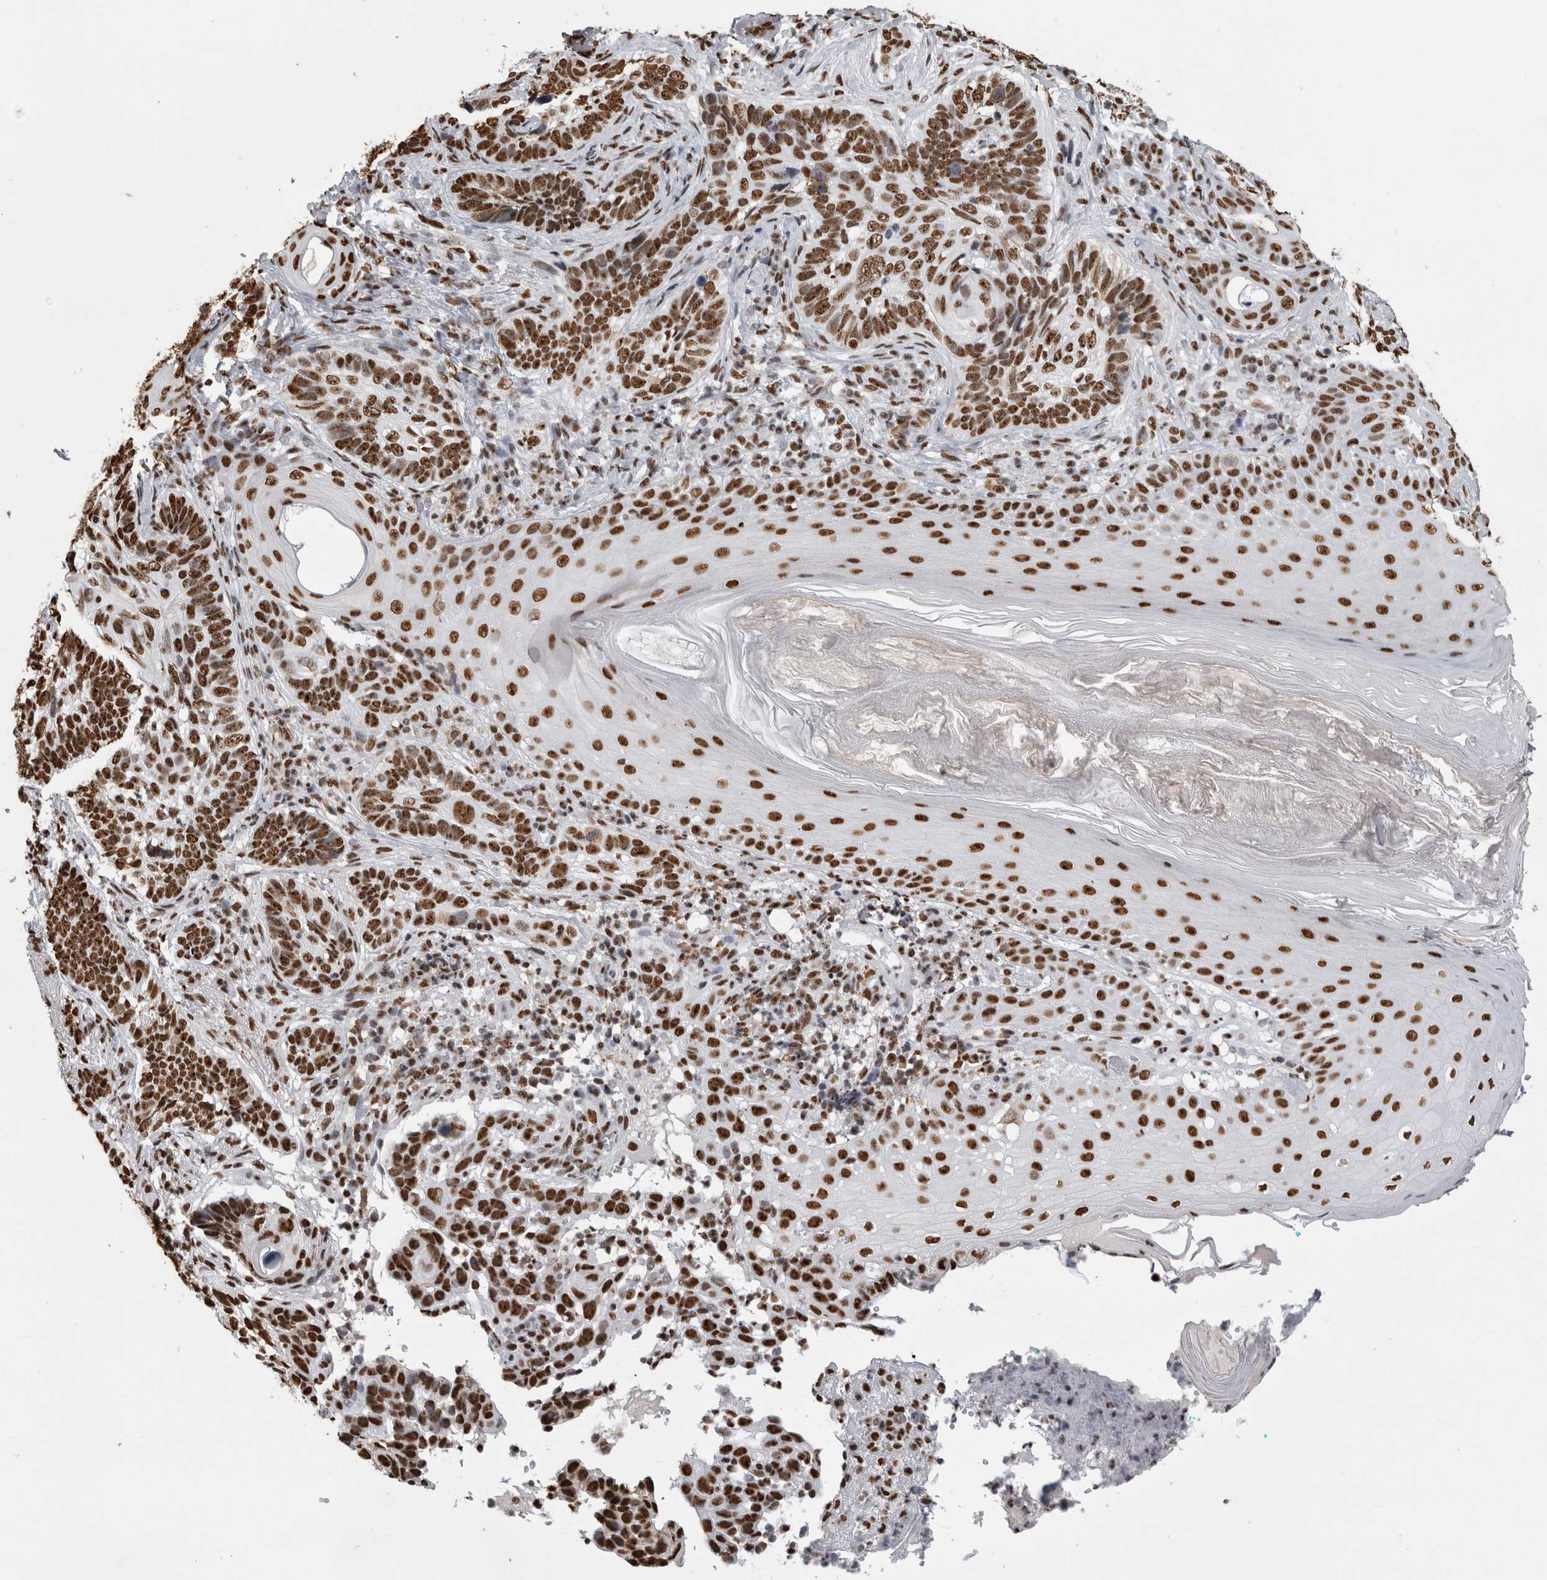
{"staining": {"intensity": "strong", "quantity": ">75%", "location": "nuclear"}, "tissue": "skin cancer", "cell_type": "Tumor cells", "image_type": "cancer", "snomed": [{"axis": "morphology", "description": "Basal cell carcinoma"}, {"axis": "topography", "description": "Skin"}], "caption": "Skin basal cell carcinoma stained for a protein demonstrates strong nuclear positivity in tumor cells.", "gene": "ALPK3", "patient": {"sex": "female", "age": 89}}